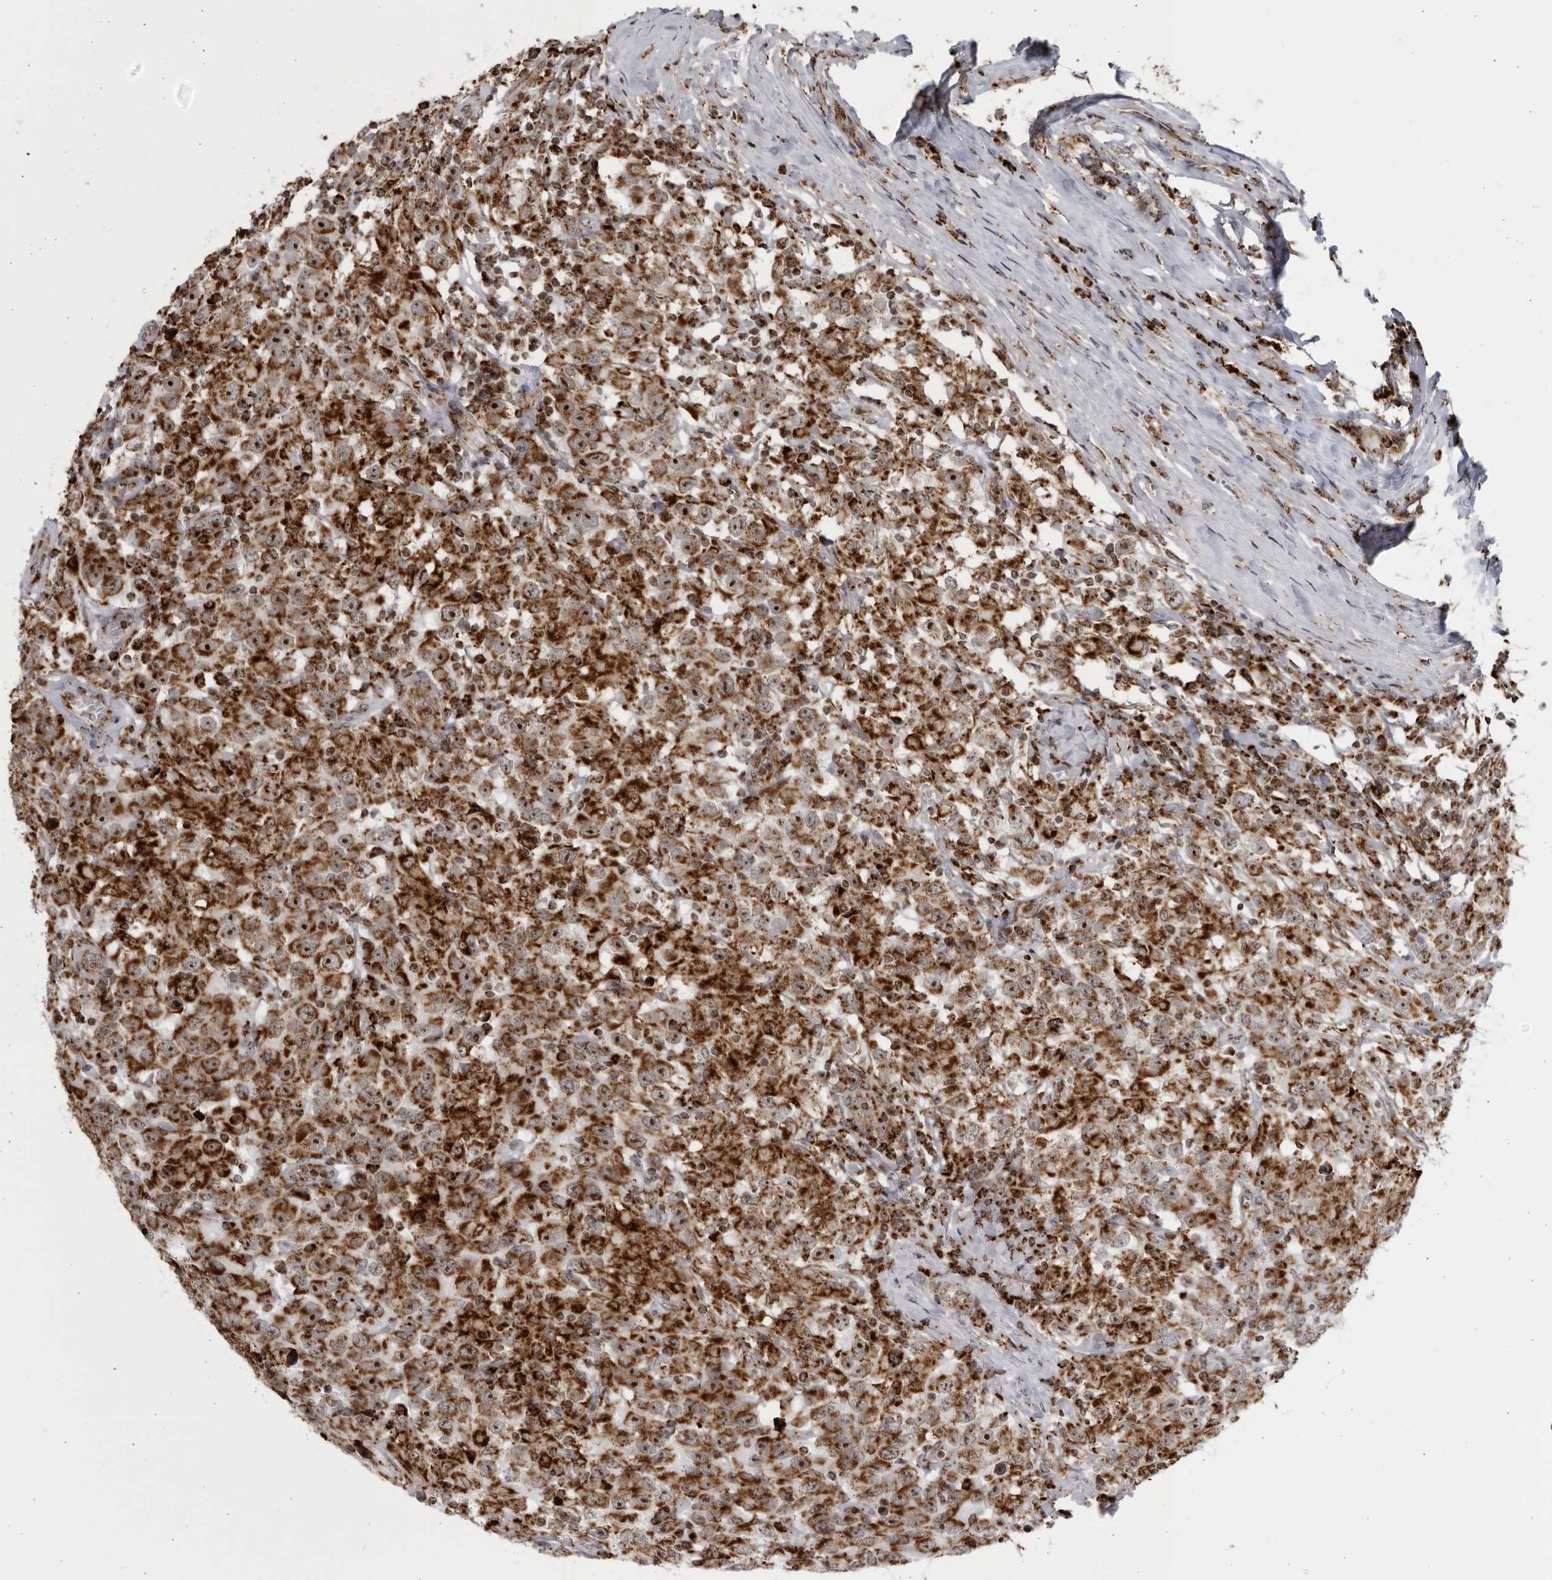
{"staining": {"intensity": "strong", "quantity": ">75%", "location": "cytoplasmic/membranous,nuclear"}, "tissue": "testis cancer", "cell_type": "Tumor cells", "image_type": "cancer", "snomed": [{"axis": "morphology", "description": "Seminoma, NOS"}, {"axis": "topography", "description": "Testis"}], "caption": "Tumor cells reveal high levels of strong cytoplasmic/membranous and nuclear expression in approximately >75% of cells in testis cancer.", "gene": "RBM34", "patient": {"sex": "male", "age": 41}}